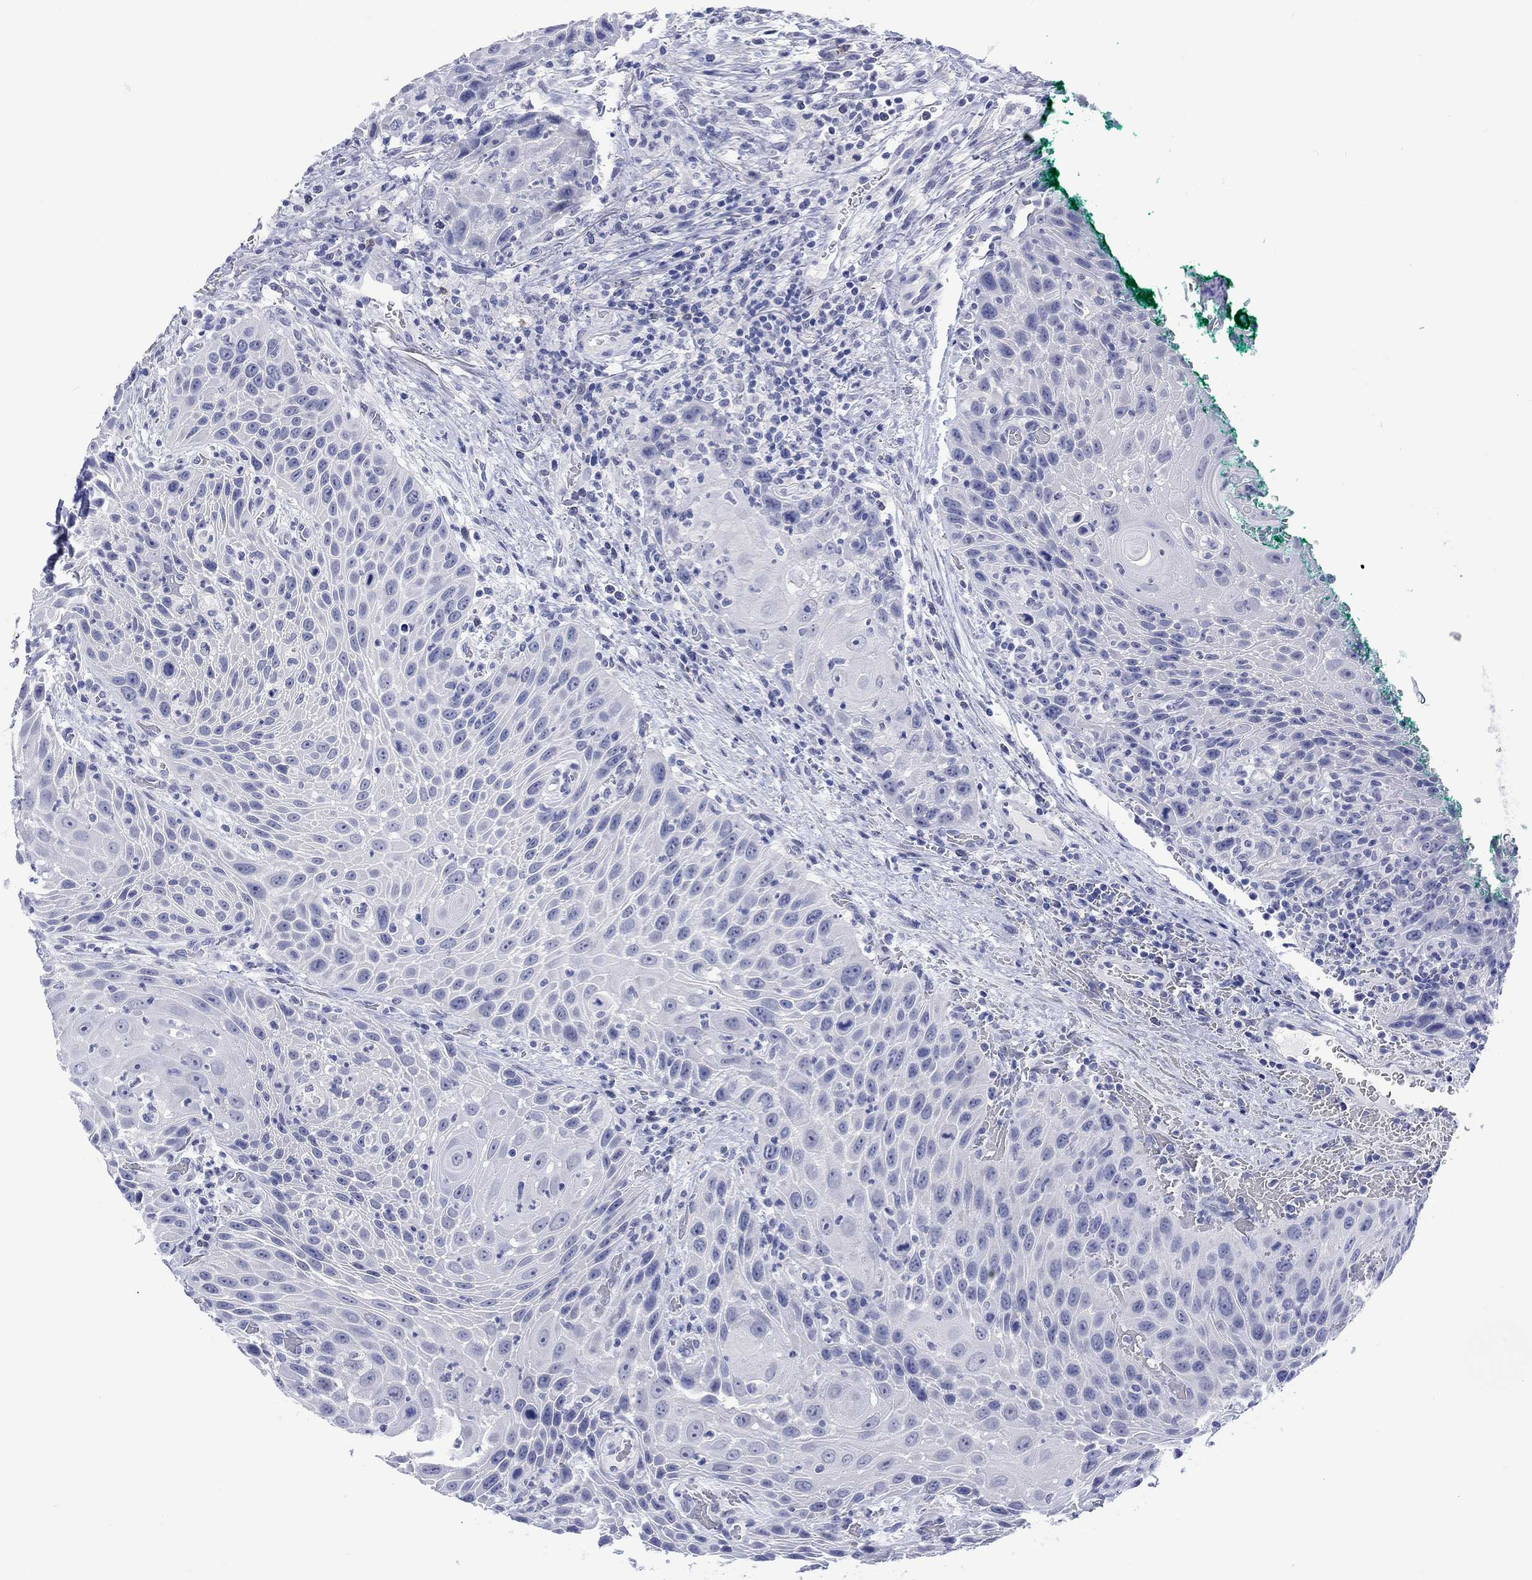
{"staining": {"intensity": "negative", "quantity": "none", "location": "none"}, "tissue": "head and neck cancer", "cell_type": "Tumor cells", "image_type": "cancer", "snomed": [{"axis": "morphology", "description": "Squamous cell carcinoma, NOS"}, {"axis": "topography", "description": "Head-Neck"}], "caption": "High power microscopy image of an immunohistochemistry micrograph of squamous cell carcinoma (head and neck), revealing no significant expression in tumor cells.", "gene": "MSI1", "patient": {"sex": "male", "age": 69}}